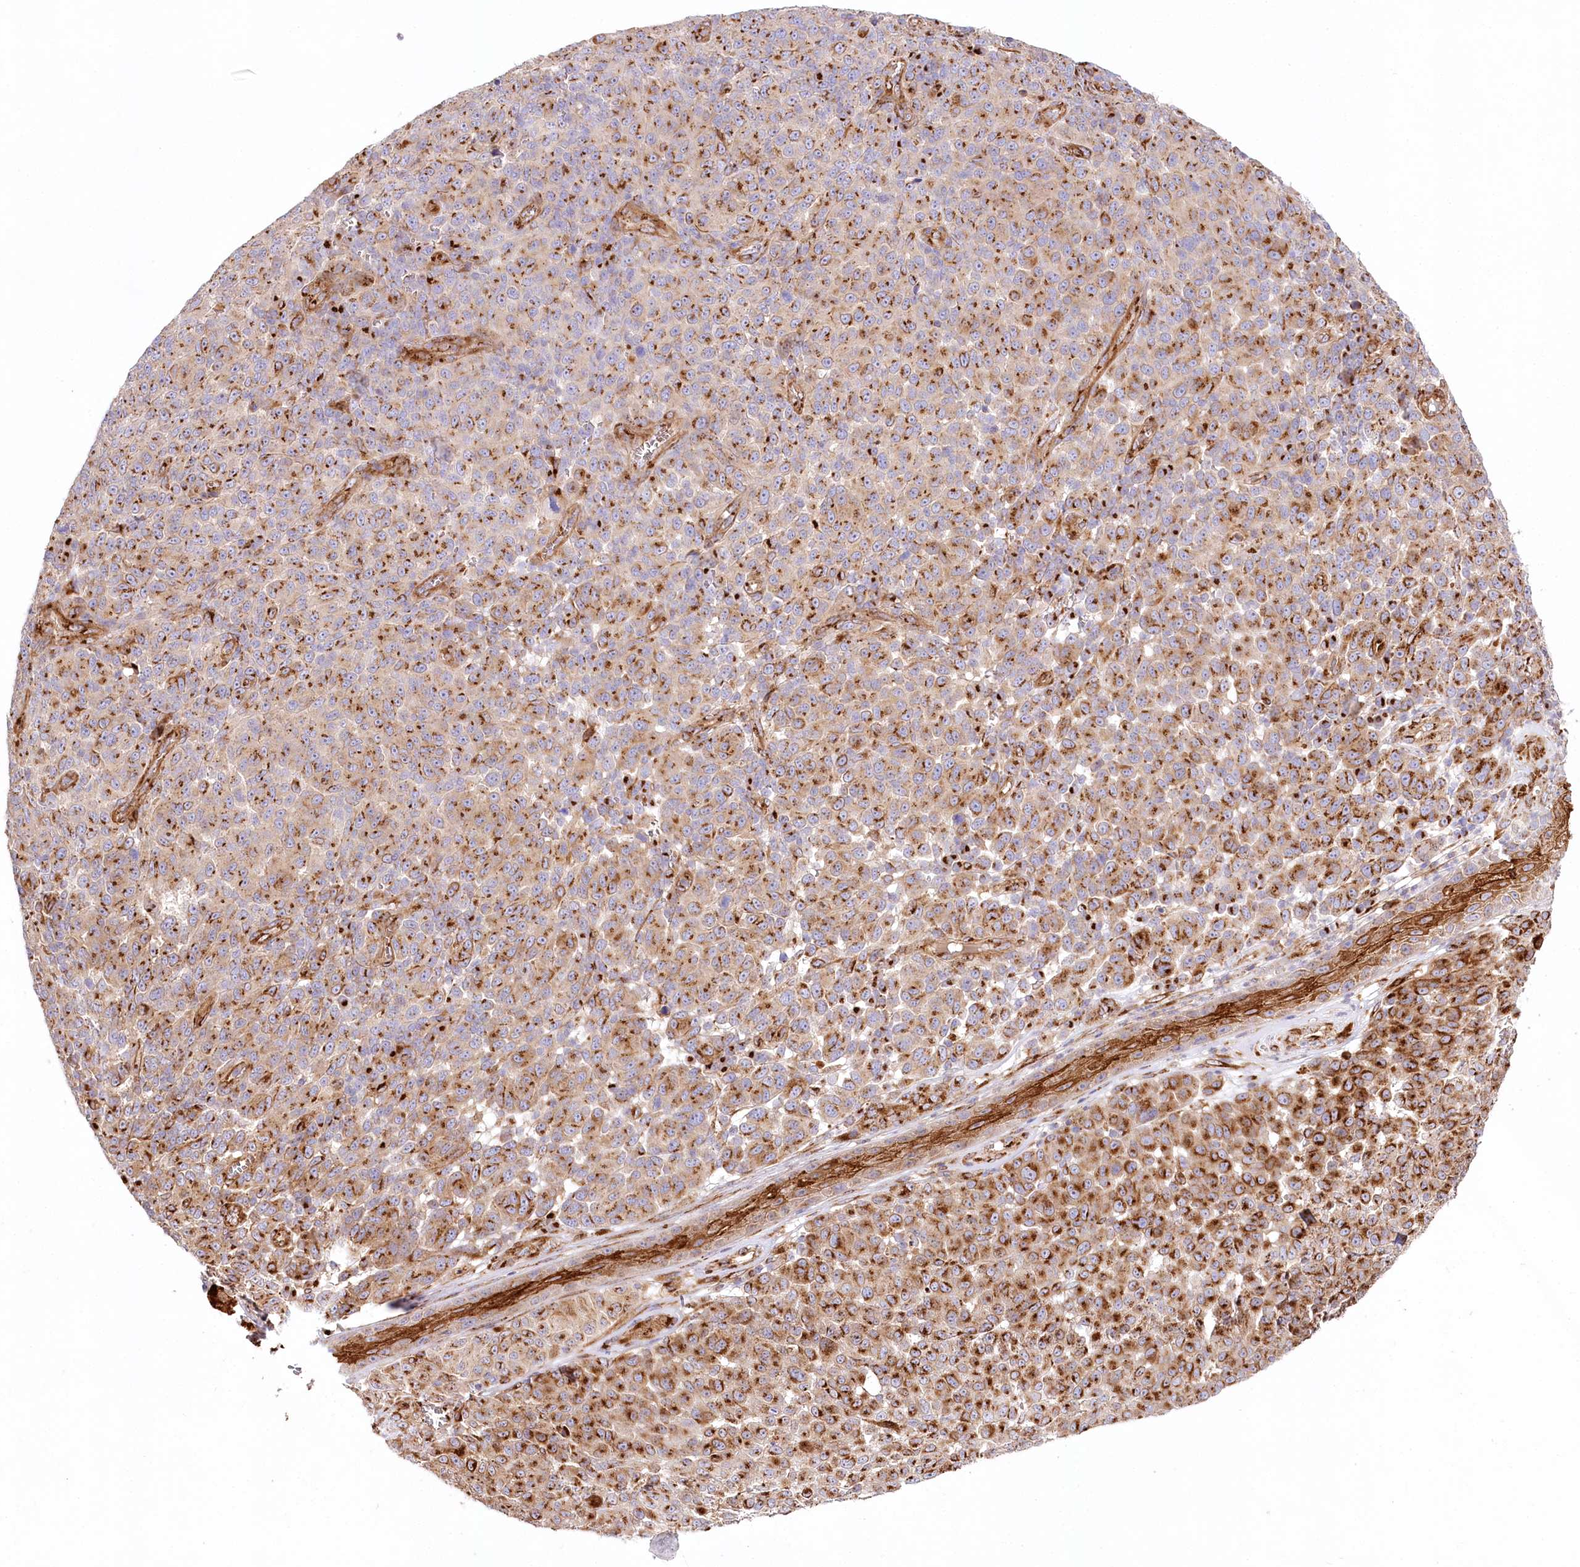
{"staining": {"intensity": "strong", "quantity": ">75%", "location": "cytoplasmic/membranous"}, "tissue": "melanoma", "cell_type": "Tumor cells", "image_type": "cancer", "snomed": [{"axis": "morphology", "description": "Malignant melanoma, NOS"}, {"axis": "topography", "description": "Skin"}], "caption": "Melanoma tissue shows strong cytoplasmic/membranous expression in approximately >75% of tumor cells", "gene": "ABRAXAS2", "patient": {"sex": "male", "age": 49}}